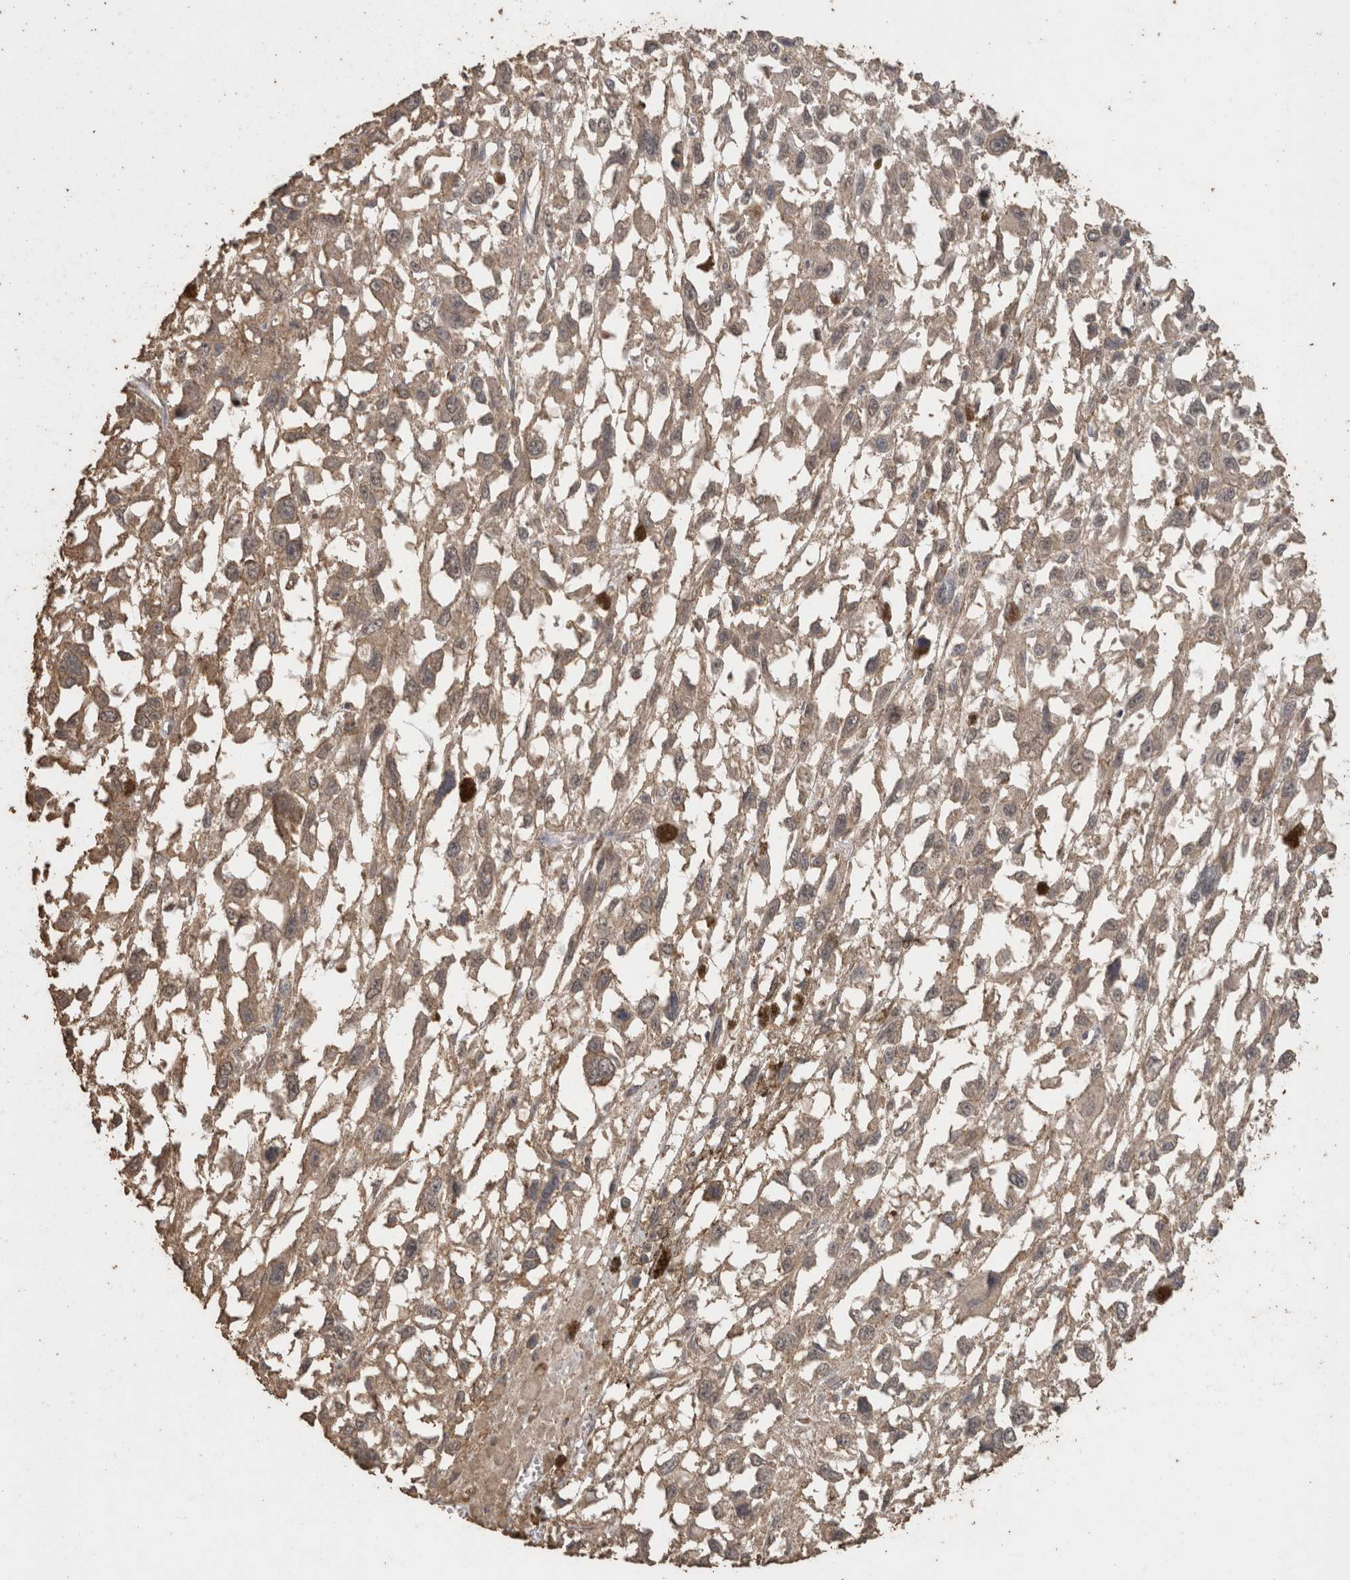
{"staining": {"intensity": "weak", "quantity": ">75%", "location": "cytoplasmic/membranous"}, "tissue": "melanoma", "cell_type": "Tumor cells", "image_type": "cancer", "snomed": [{"axis": "morphology", "description": "Malignant melanoma, Metastatic site"}, {"axis": "topography", "description": "Lymph node"}], "caption": "IHC staining of malignant melanoma (metastatic site), which displays low levels of weak cytoplasmic/membranous positivity in approximately >75% of tumor cells indicating weak cytoplasmic/membranous protein expression. The staining was performed using DAB (3,3'-diaminobenzidine) (brown) for protein detection and nuclei were counterstained in hematoxylin (blue).", "gene": "CX3CL1", "patient": {"sex": "male", "age": 59}}